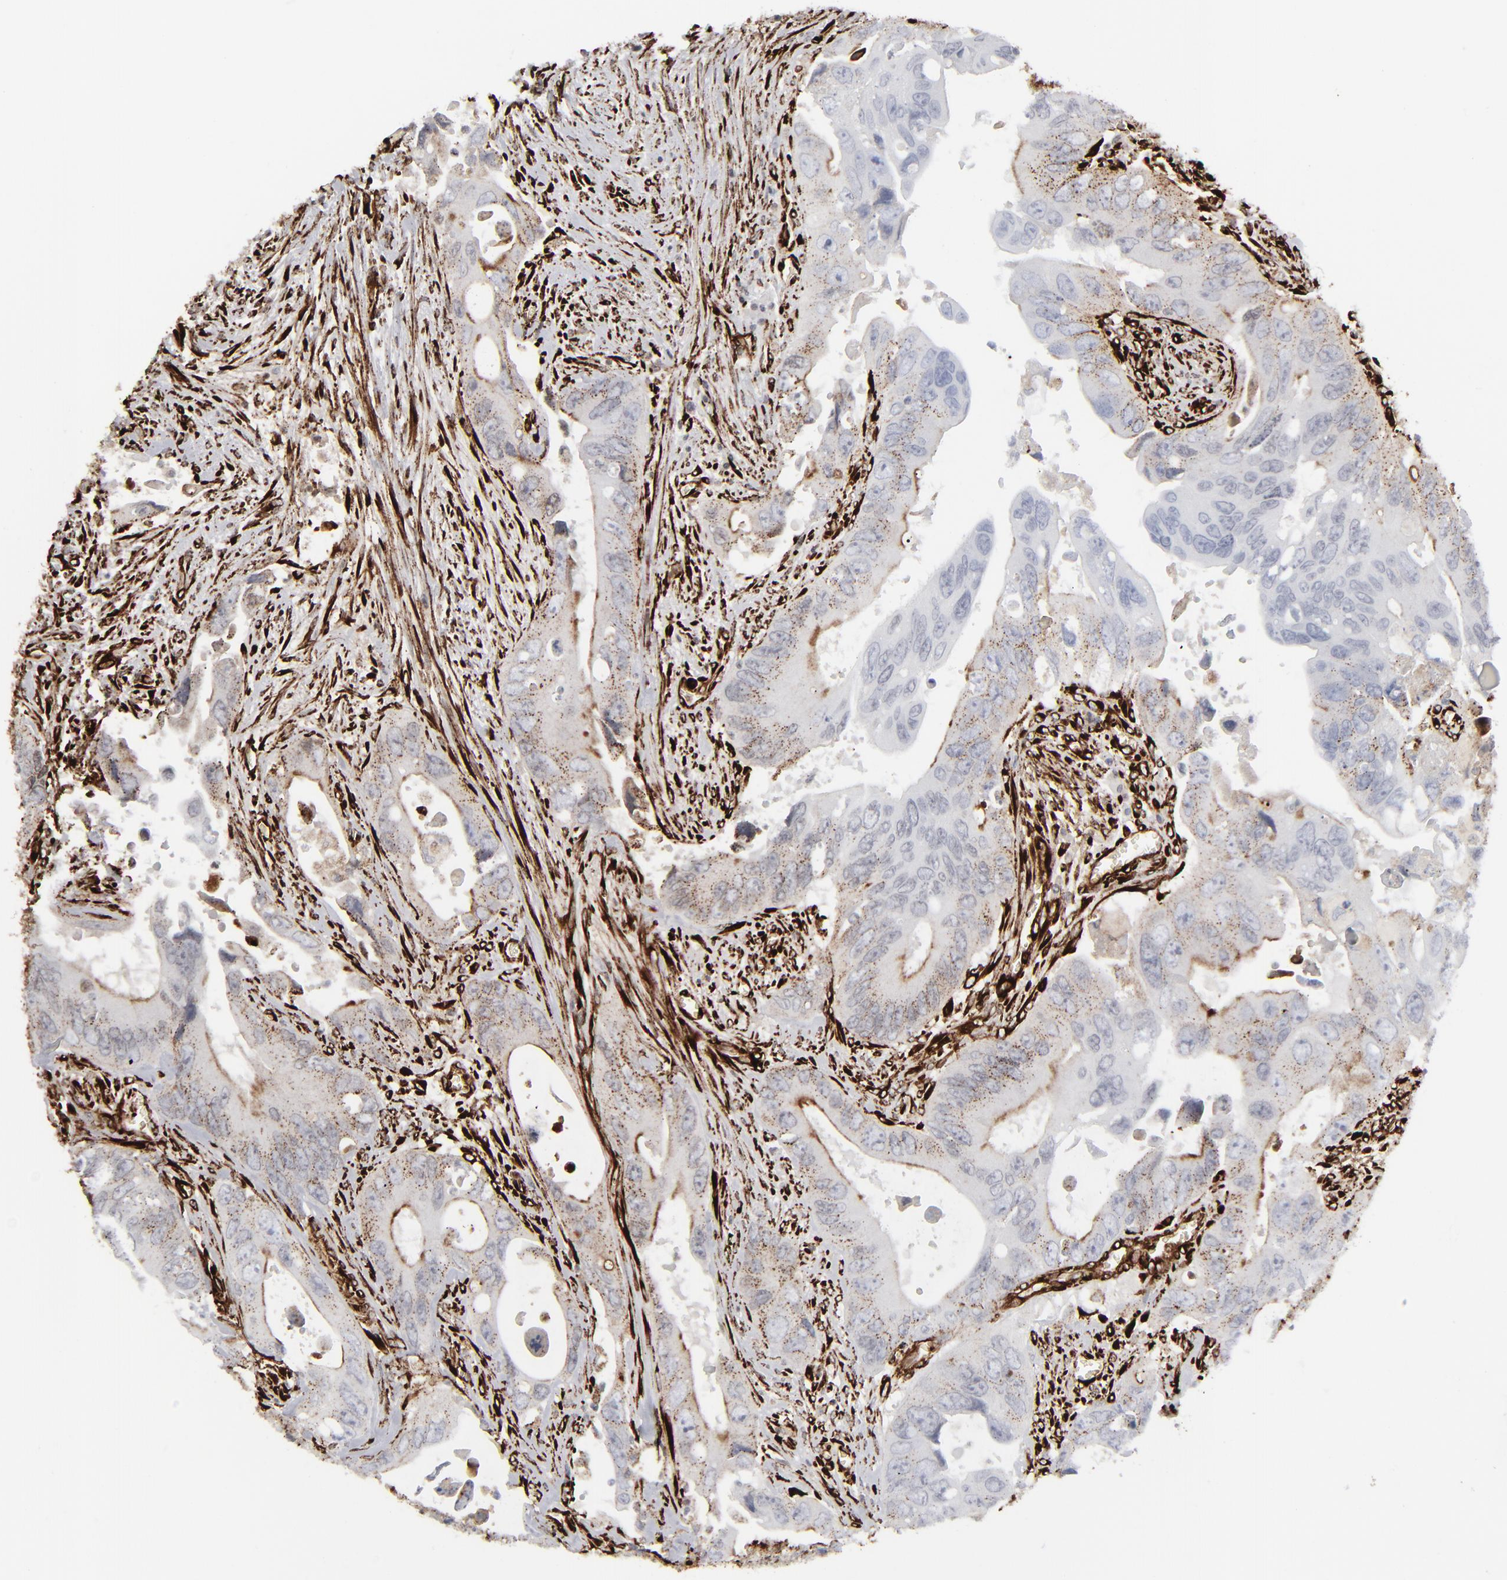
{"staining": {"intensity": "negative", "quantity": "none", "location": "none"}, "tissue": "colorectal cancer", "cell_type": "Tumor cells", "image_type": "cancer", "snomed": [{"axis": "morphology", "description": "Adenocarcinoma, NOS"}, {"axis": "topography", "description": "Rectum"}], "caption": "This is an IHC histopathology image of colorectal adenocarcinoma. There is no staining in tumor cells.", "gene": "SPARC", "patient": {"sex": "male", "age": 70}}